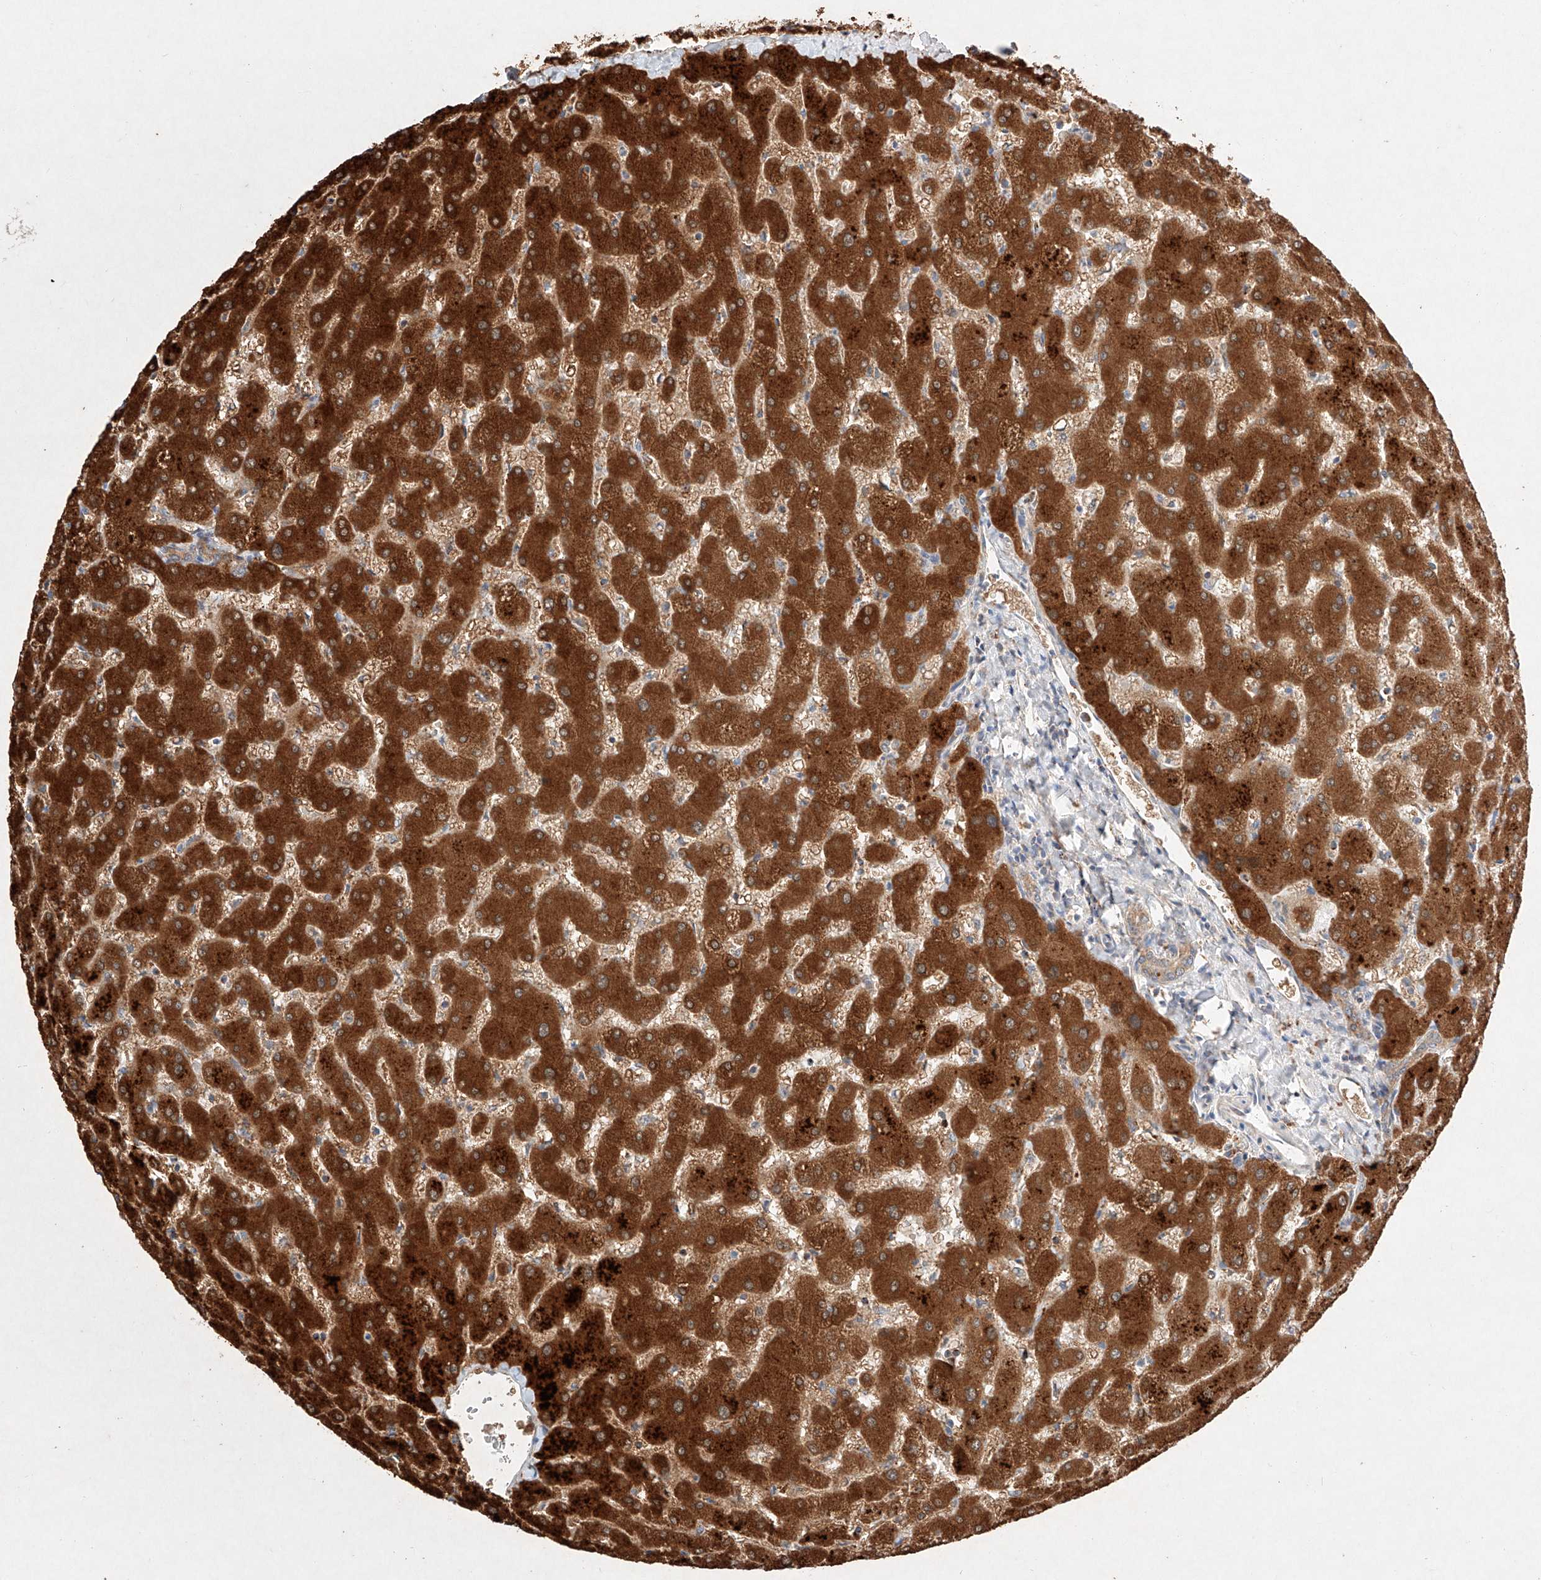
{"staining": {"intensity": "moderate", "quantity": ">75%", "location": "cytoplasmic/membranous"}, "tissue": "liver", "cell_type": "Cholangiocytes", "image_type": "normal", "snomed": [{"axis": "morphology", "description": "Normal tissue, NOS"}, {"axis": "topography", "description": "Liver"}], "caption": "Protein staining by IHC demonstrates moderate cytoplasmic/membranous positivity in approximately >75% of cholangiocytes in unremarkable liver. (DAB = brown stain, brightfield microscopy at high magnification).", "gene": "C6orf62", "patient": {"sex": "female", "age": 63}}